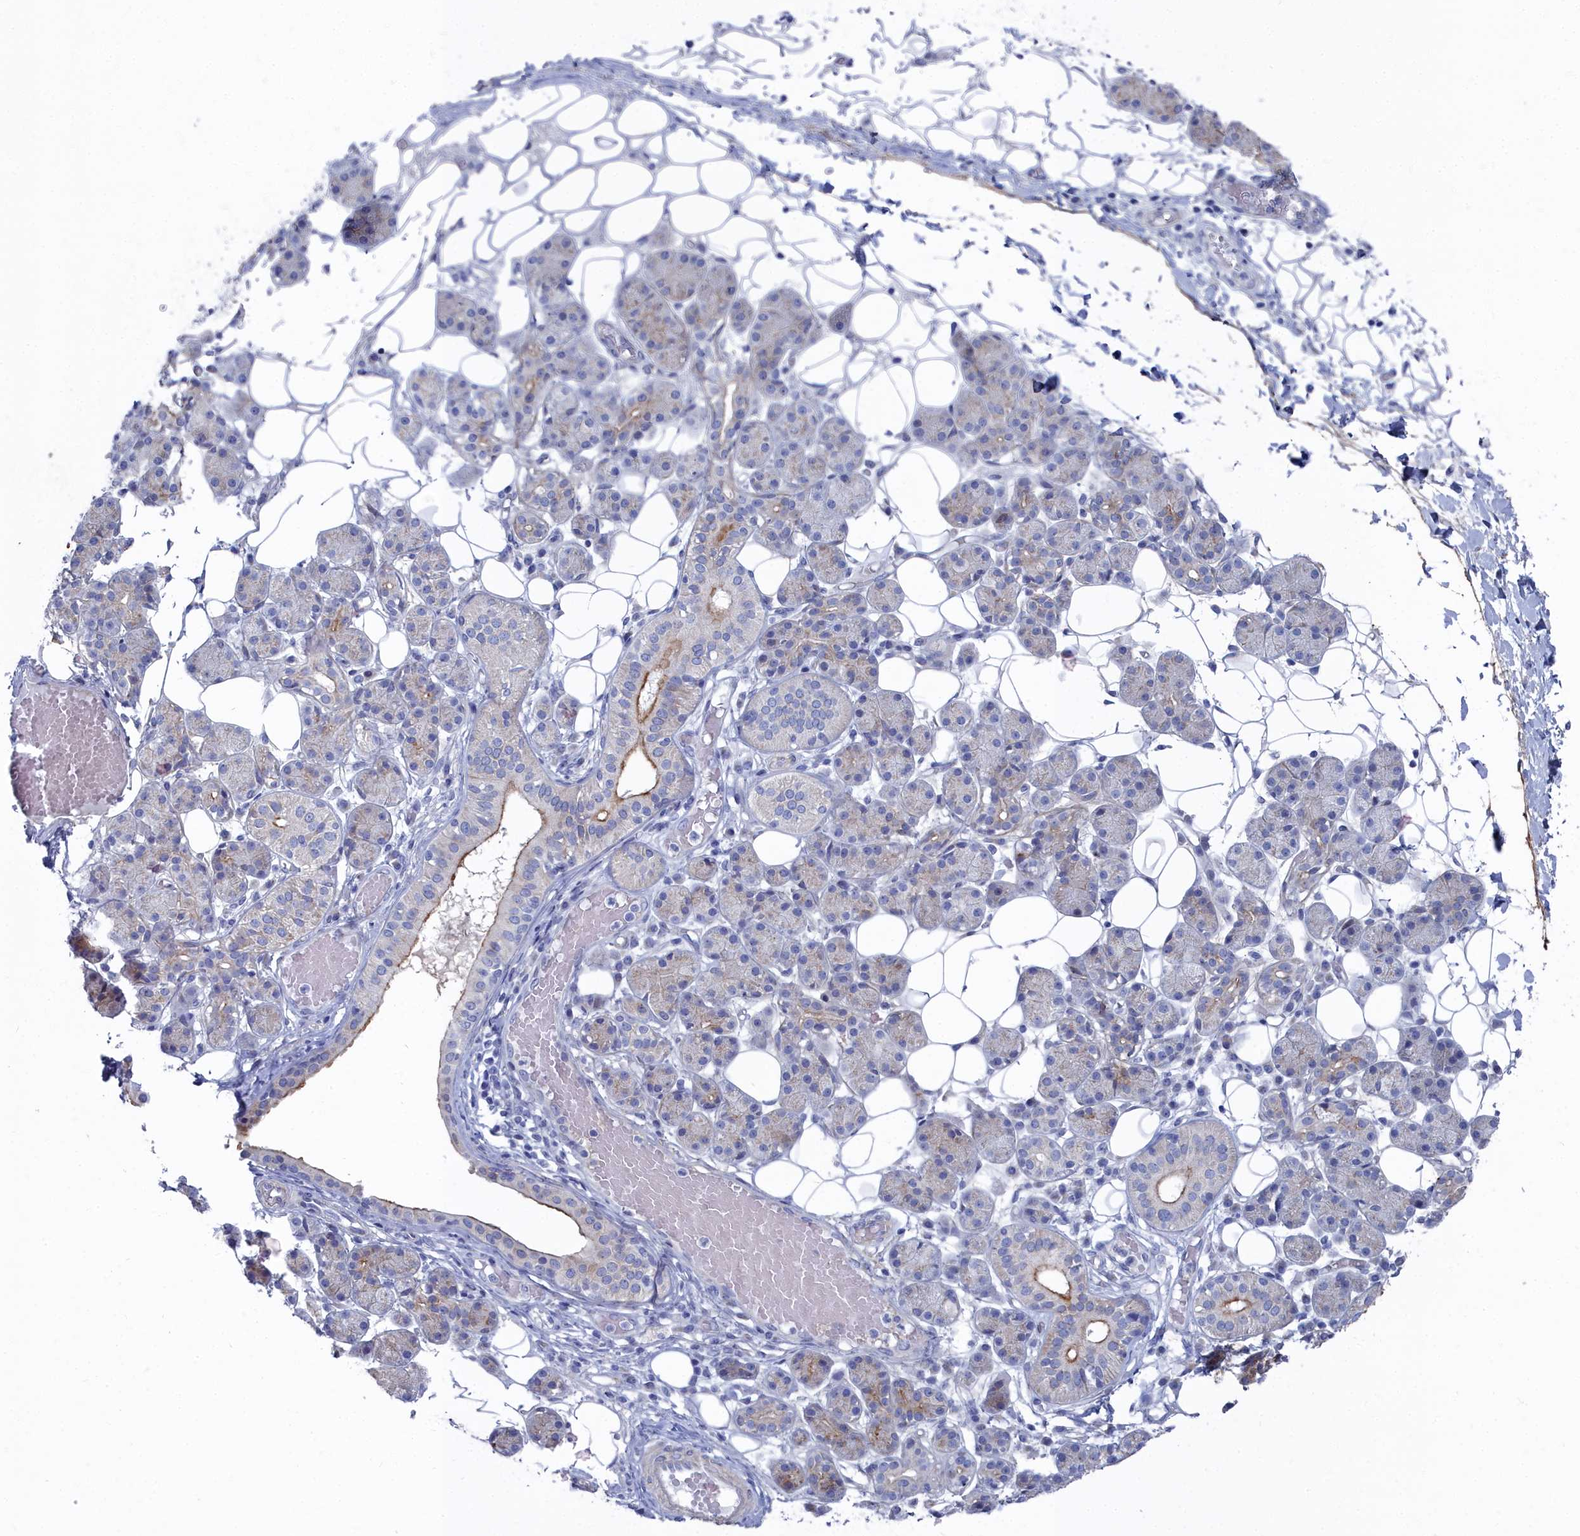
{"staining": {"intensity": "moderate", "quantity": "<25%", "location": "cytoplasmic/membranous"}, "tissue": "salivary gland", "cell_type": "Glandular cells", "image_type": "normal", "snomed": [{"axis": "morphology", "description": "Normal tissue, NOS"}, {"axis": "topography", "description": "Salivary gland"}], "caption": "DAB immunohistochemical staining of normal human salivary gland reveals moderate cytoplasmic/membranous protein expression in approximately <25% of glandular cells.", "gene": "SHISAL2A", "patient": {"sex": "female", "age": 33}}